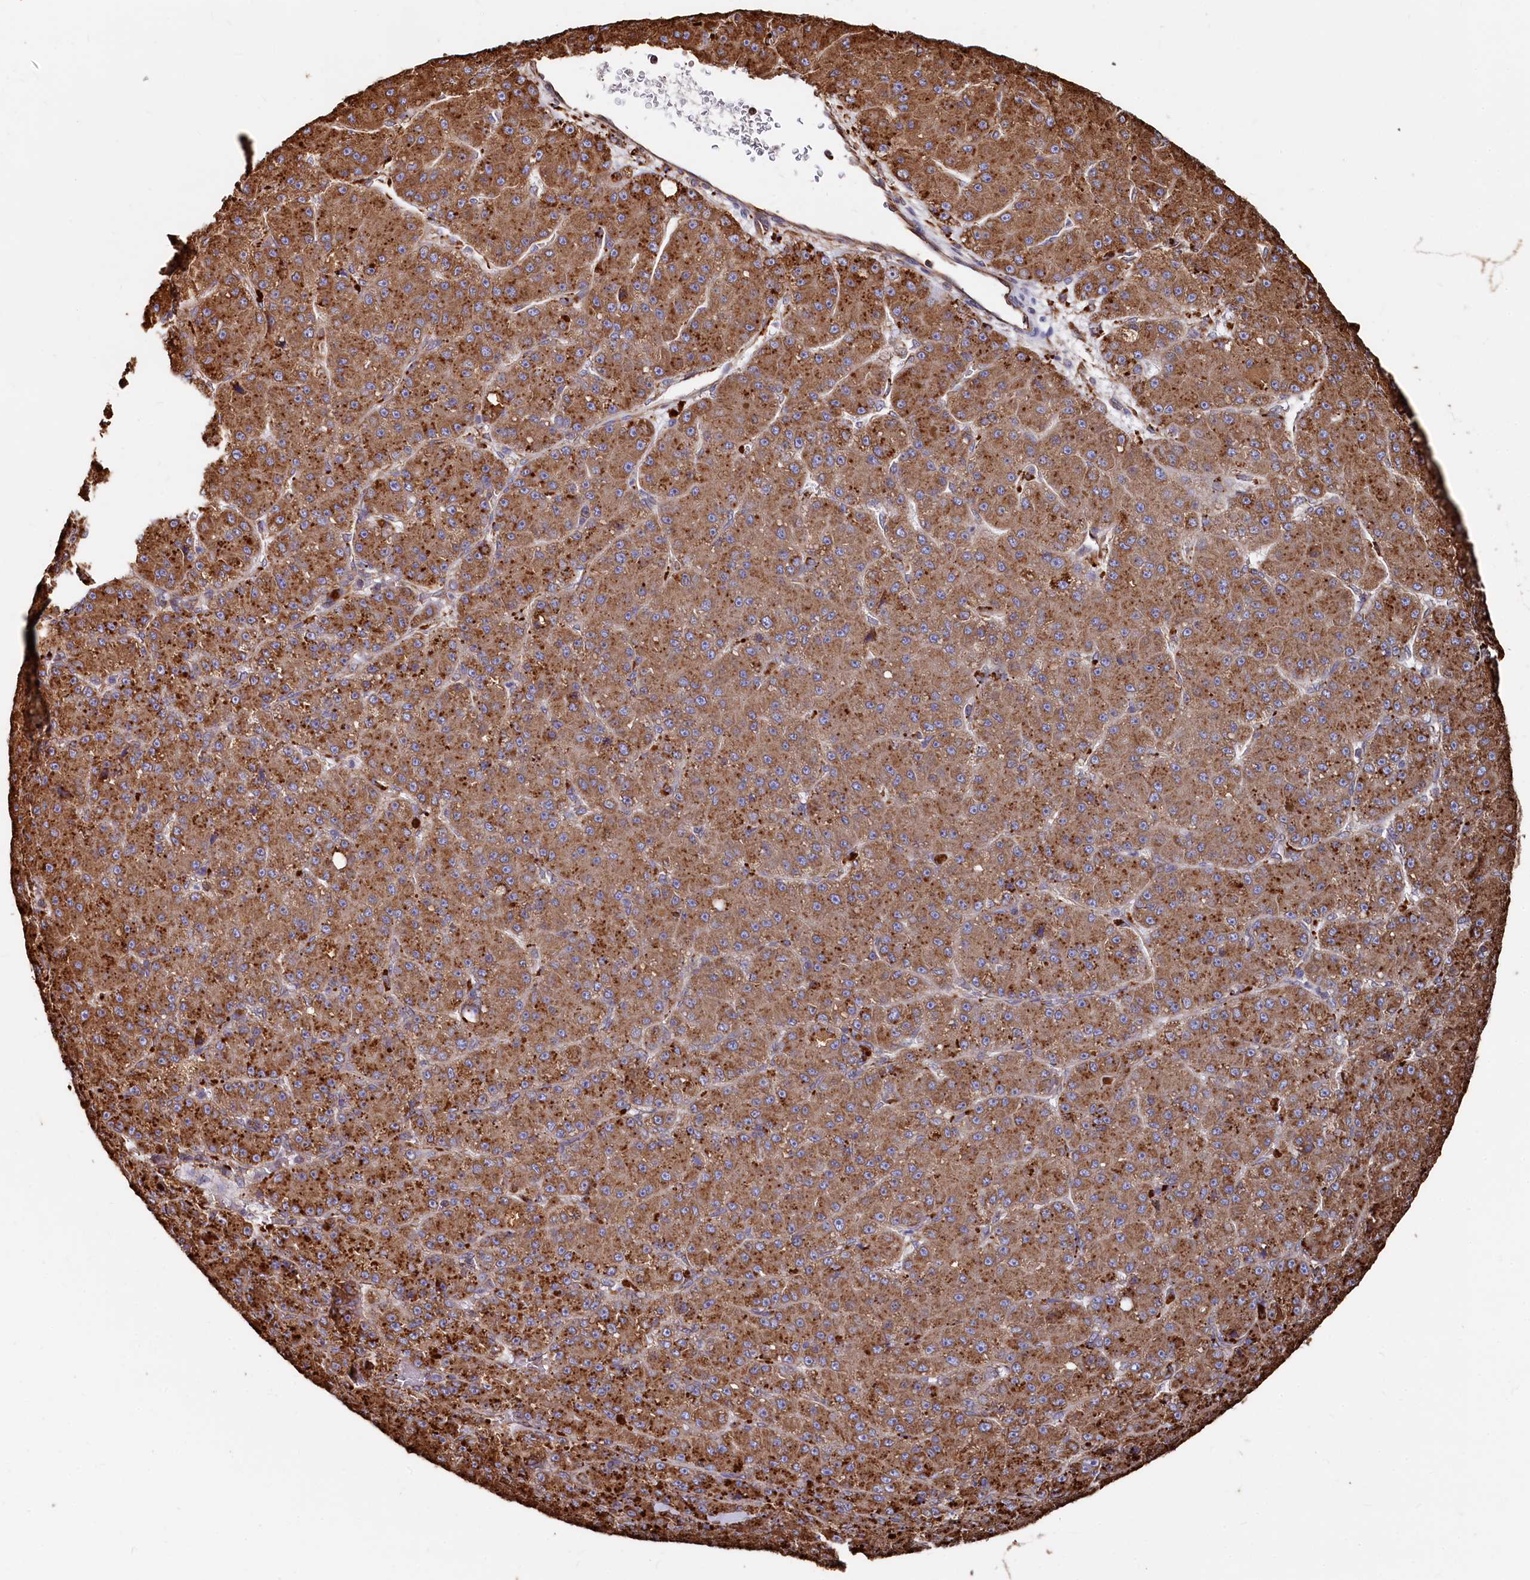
{"staining": {"intensity": "moderate", "quantity": ">75%", "location": "cytoplasmic/membranous"}, "tissue": "liver cancer", "cell_type": "Tumor cells", "image_type": "cancer", "snomed": [{"axis": "morphology", "description": "Carcinoma, Hepatocellular, NOS"}, {"axis": "topography", "description": "Liver"}], "caption": "Immunohistochemical staining of human liver hepatocellular carcinoma demonstrates medium levels of moderate cytoplasmic/membranous staining in approximately >75% of tumor cells. The staining is performed using DAB (3,3'-diaminobenzidine) brown chromogen to label protein expression. The nuclei are counter-stained blue using hematoxylin.", "gene": "NEURL1B", "patient": {"sex": "male", "age": 67}}